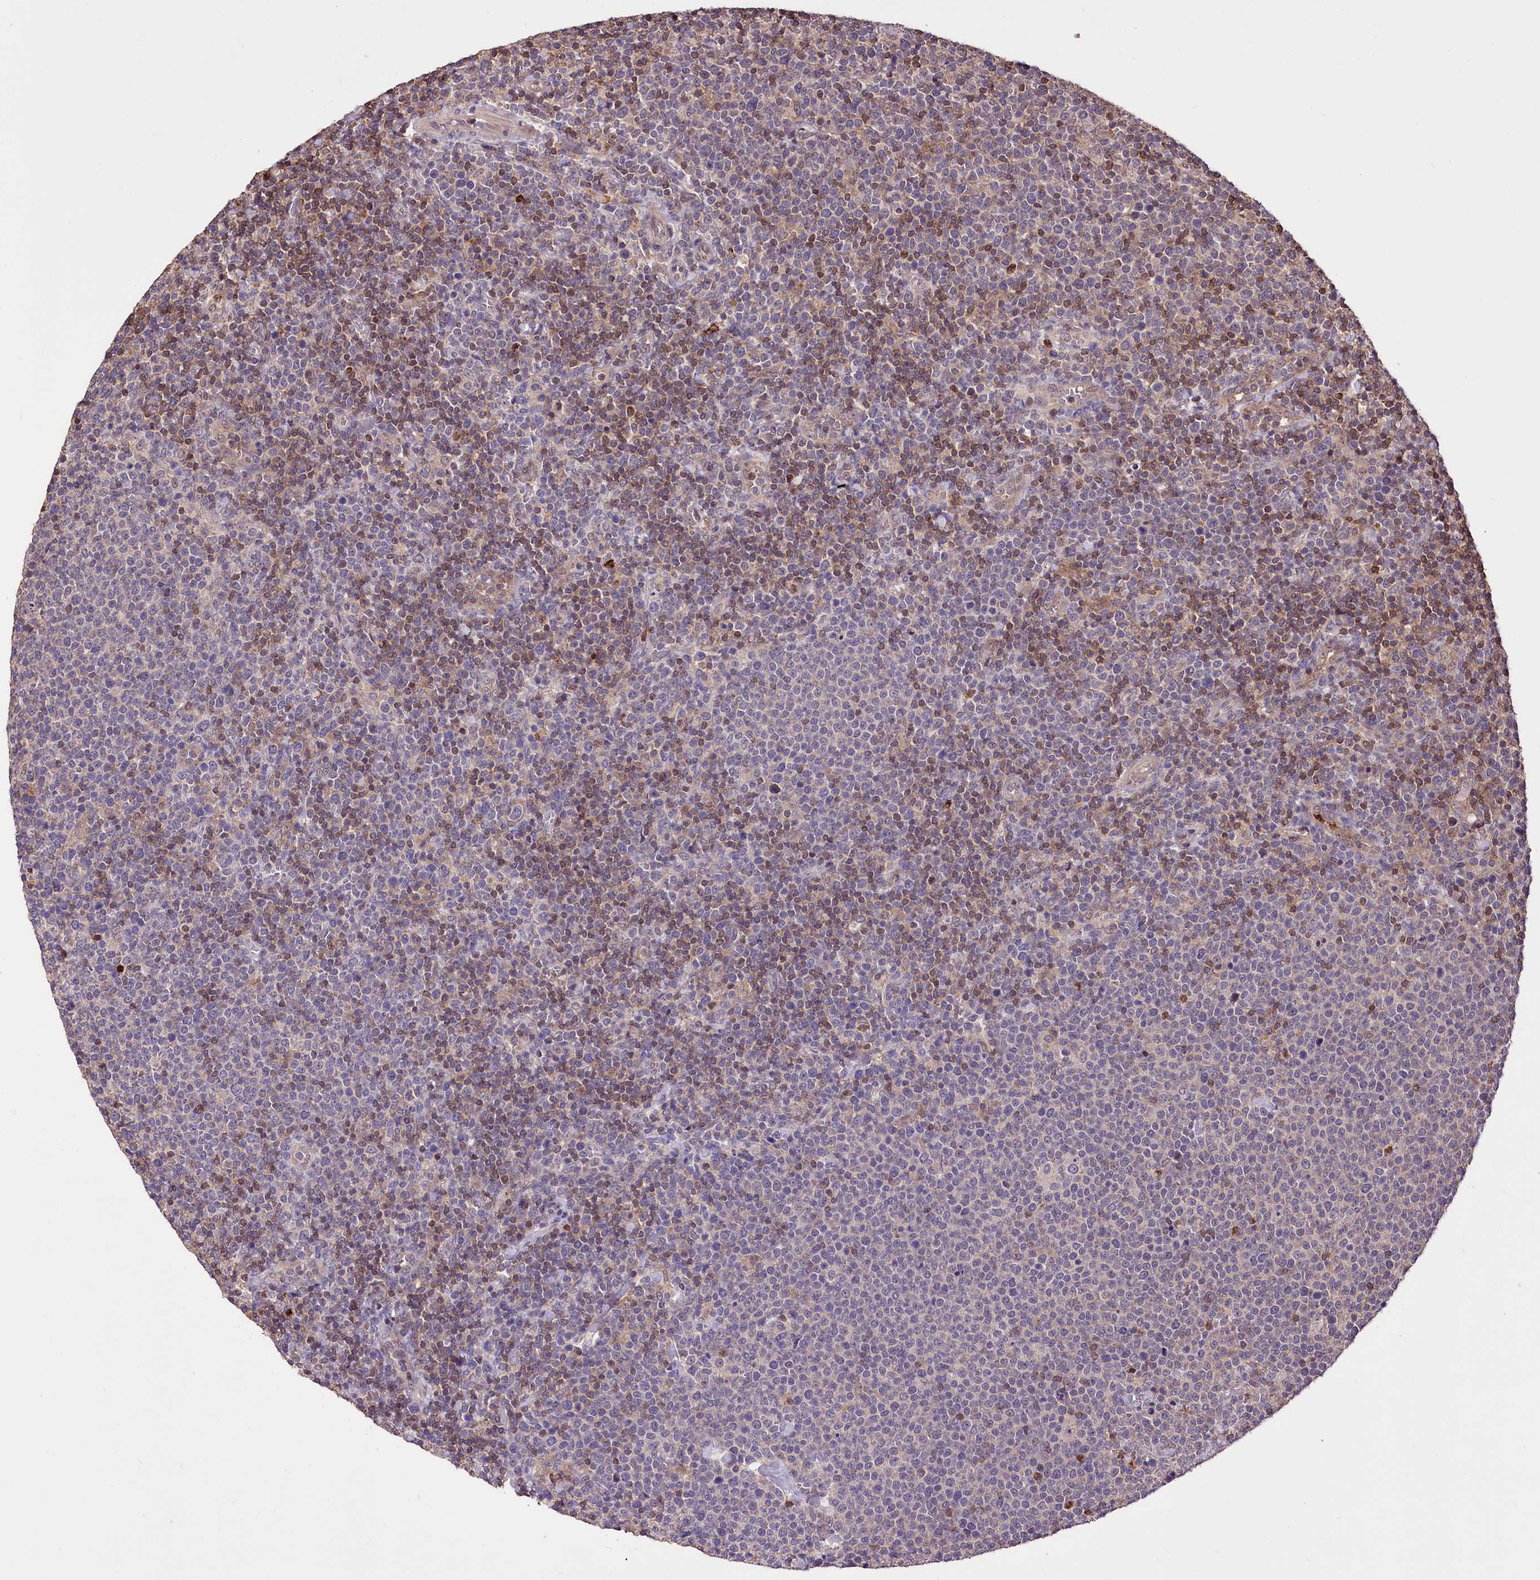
{"staining": {"intensity": "negative", "quantity": "none", "location": "none"}, "tissue": "lymphoma", "cell_type": "Tumor cells", "image_type": "cancer", "snomed": [{"axis": "morphology", "description": "Malignant lymphoma, non-Hodgkin's type, High grade"}, {"axis": "topography", "description": "Lymph node"}], "caption": "There is no significant staining in tumor cells of malignant lymphoma, non-Hodgkin's type (high-grade). (Immunohistochemistry (ihc), brightfield microscopy, high magnification).", "gene": "SERGEF", "patient": {"sex": "male", "age": 61}}